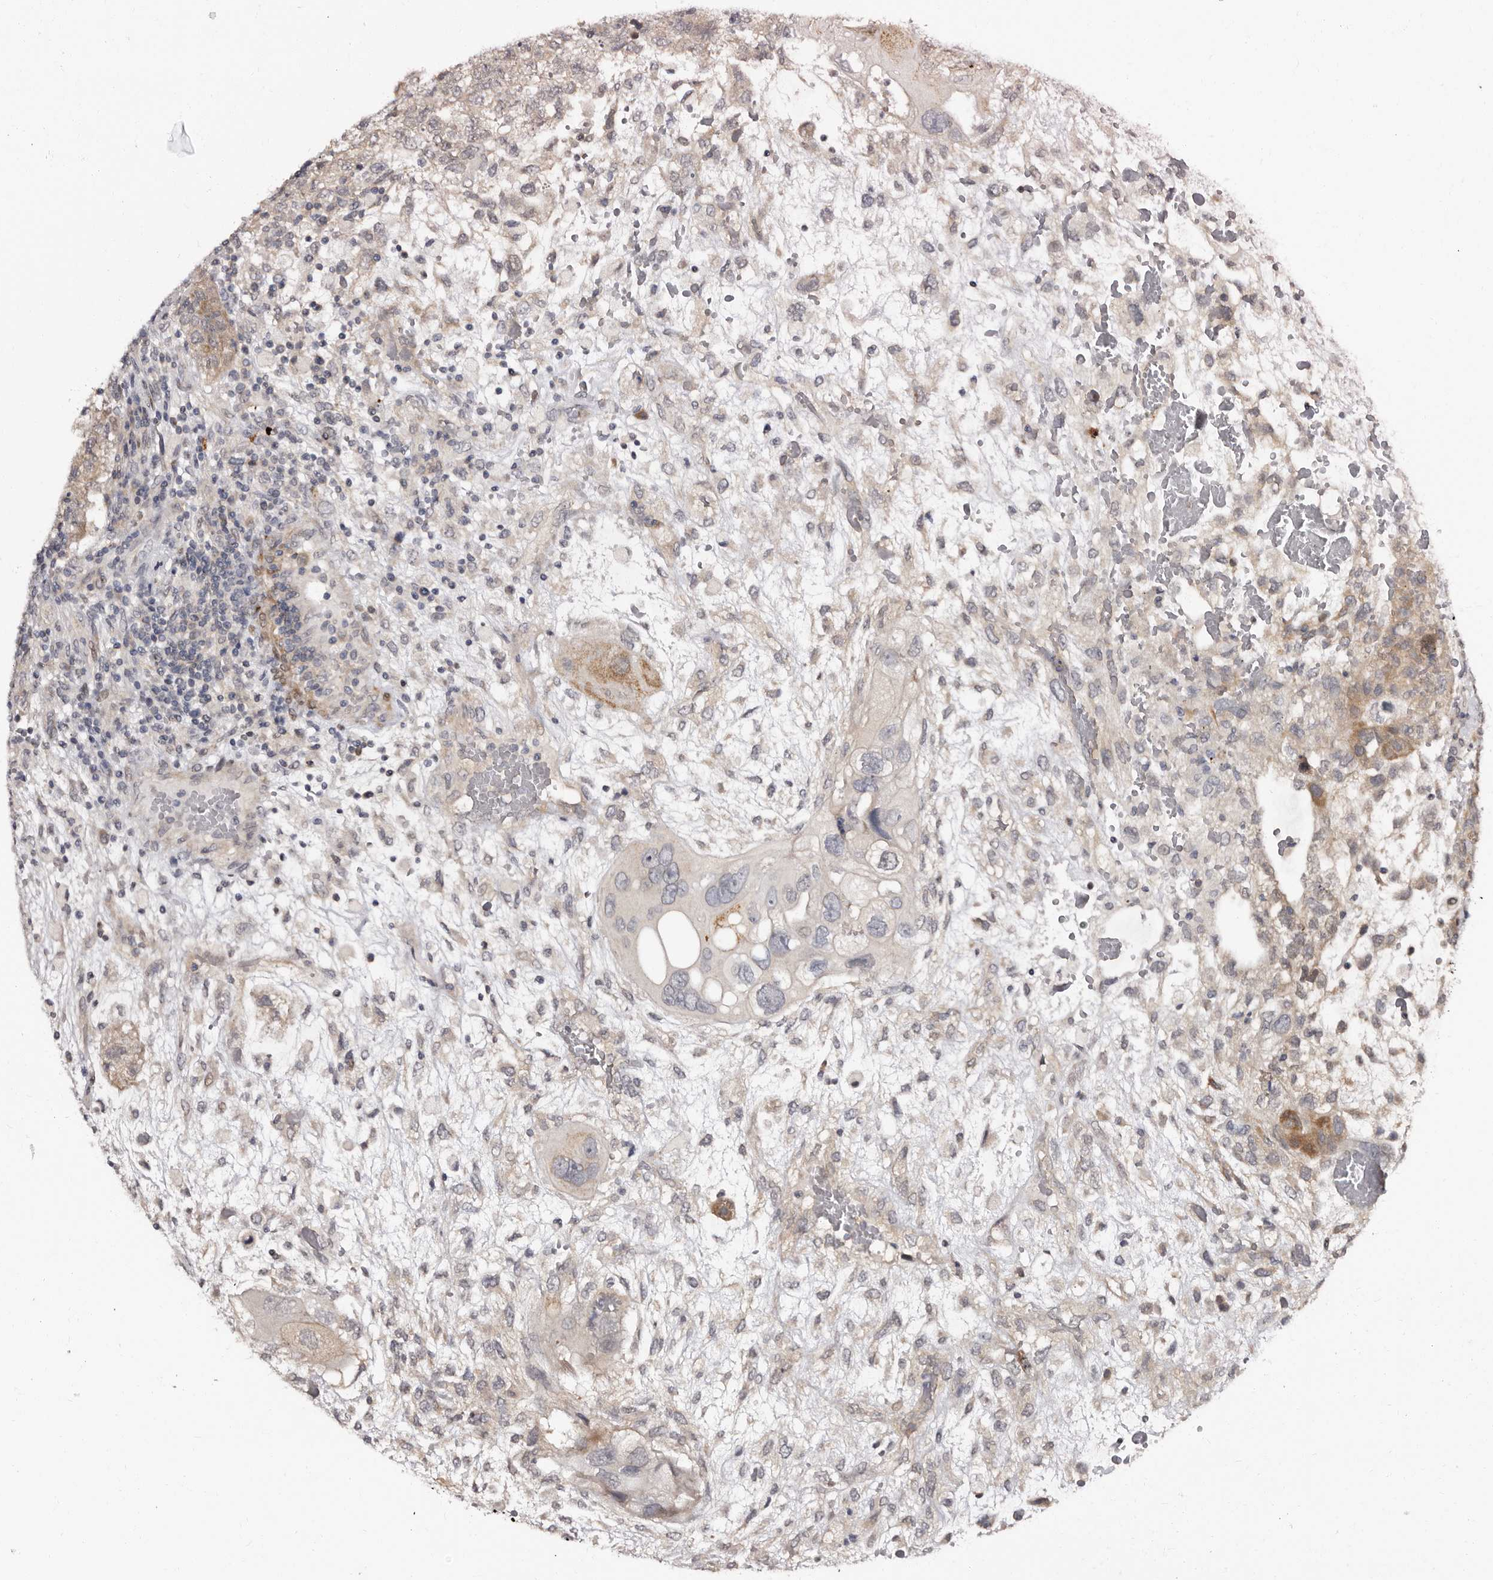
{"staining": {"intensity": "weak", "quantity": "<25%", "location": "cytoplasmic/membranous"}, "tissue": "testis cancer", "cell_type": "Tumor cells", "image_type": "cancer", "snomed": [{"axis": "morphology", "description": "Carcinoma, Embryonal, NOS"}, {"axis": "topography", "description": "Testis"}], "caption": "A histopathology image of embryonal carcinoma (testis) stained for a protein exhibits no brown staining in tumor cells. (DAB immunohistochemistry (IHC) visualized using brightfield microscopy, high magnification).", "gene": "PHF20L1", "patient": {"sex": "male", "age": 36}}